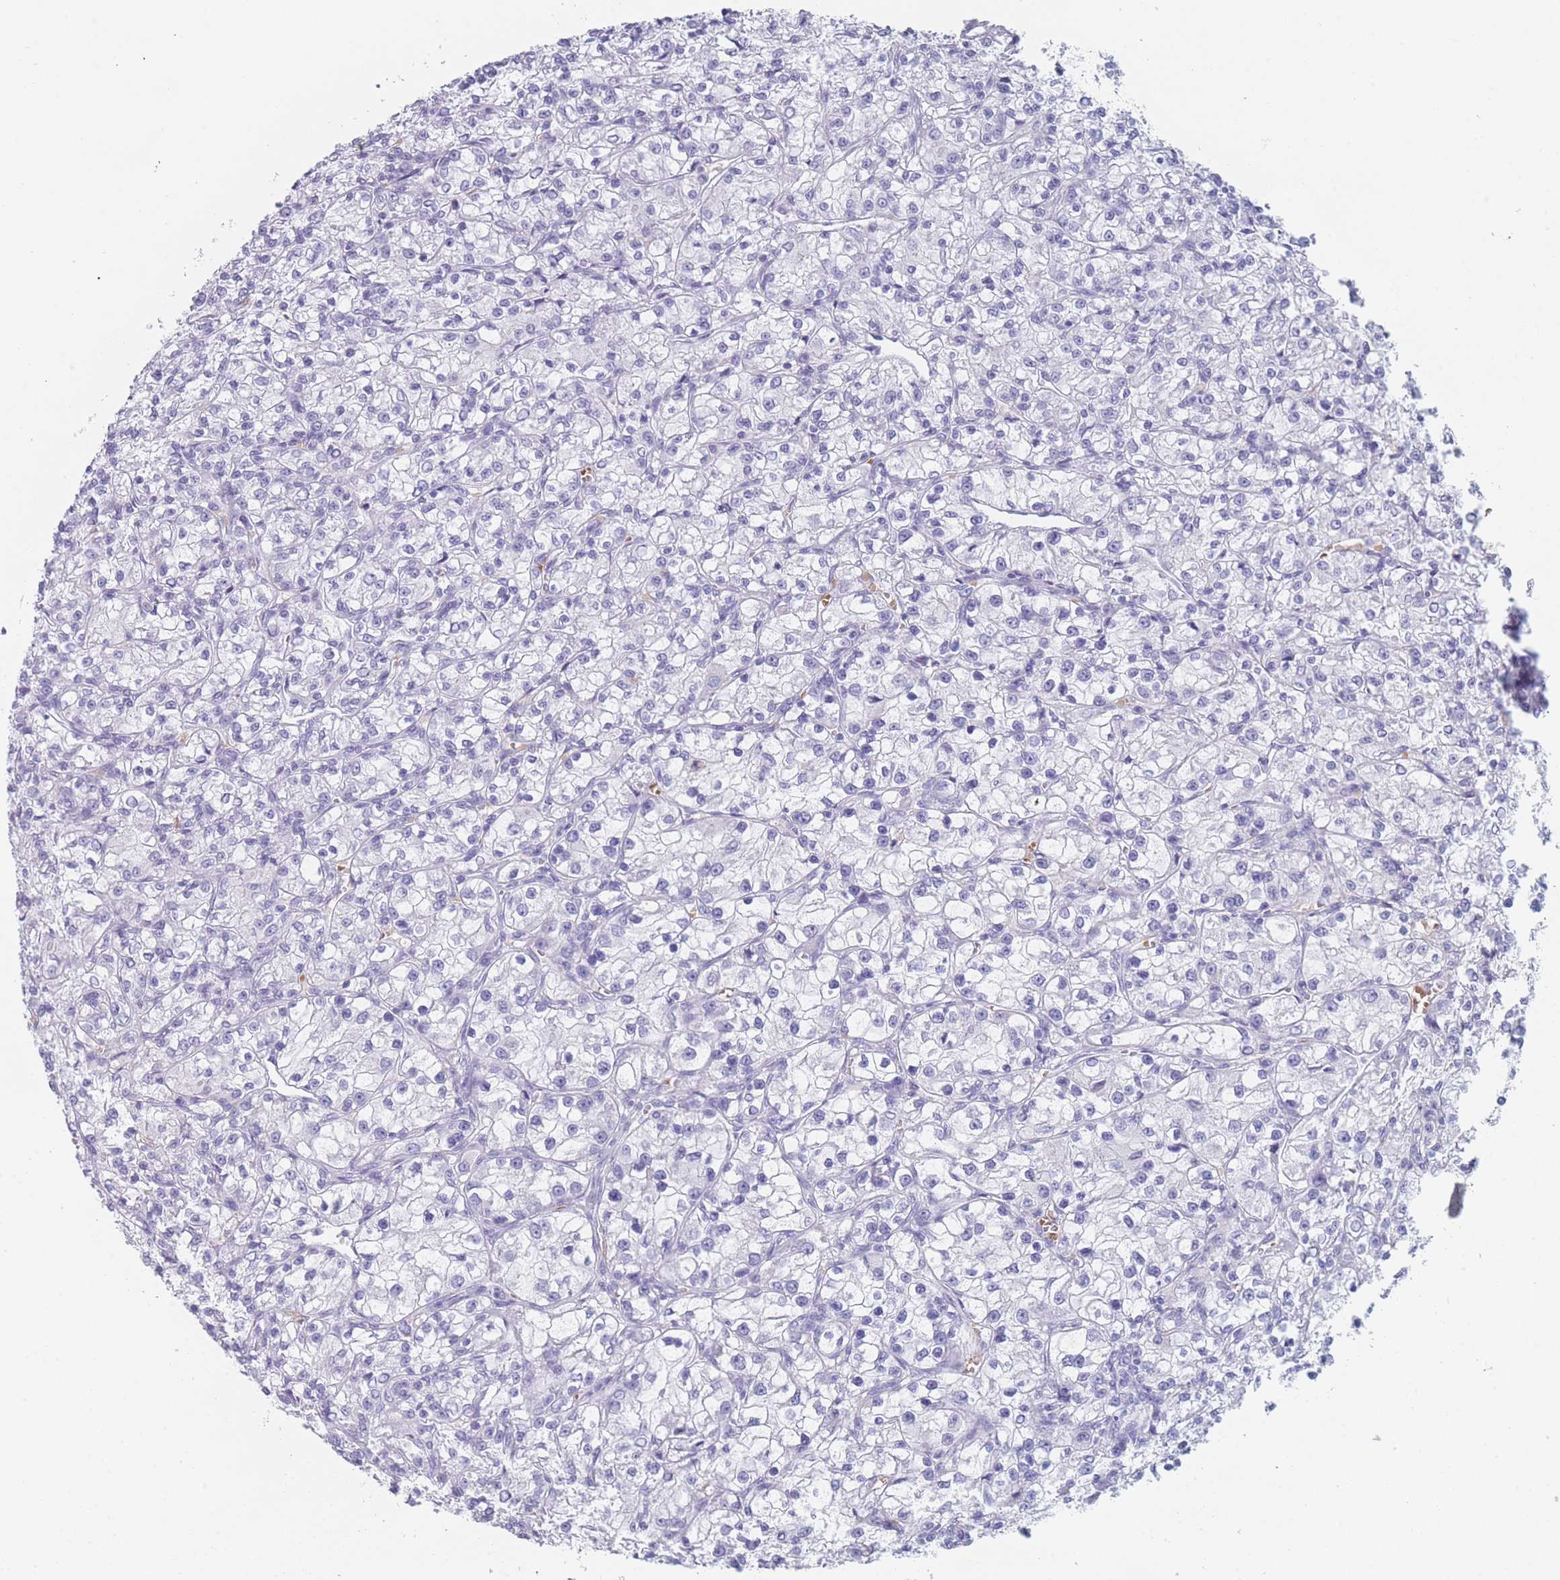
{"staining": {"intensity": "negative", "quantity": "none", "location": "none"}, "tissue": "renal cancer", "cell_type": "Tumor cells", "image_type": "cancer", "snomed": [{"axis": "morphology", "description": "Adenocarcinoma, NOS"}, {"axis": "topography", "description": "Kidney"}], "caption": "Immunohistochemistry (IHC) of human renal cancer (adenocarcinoma) reveals no staining in tumor cells.", "gene": "OR5D16", "patient": {"sex": "female", "age": 59}}